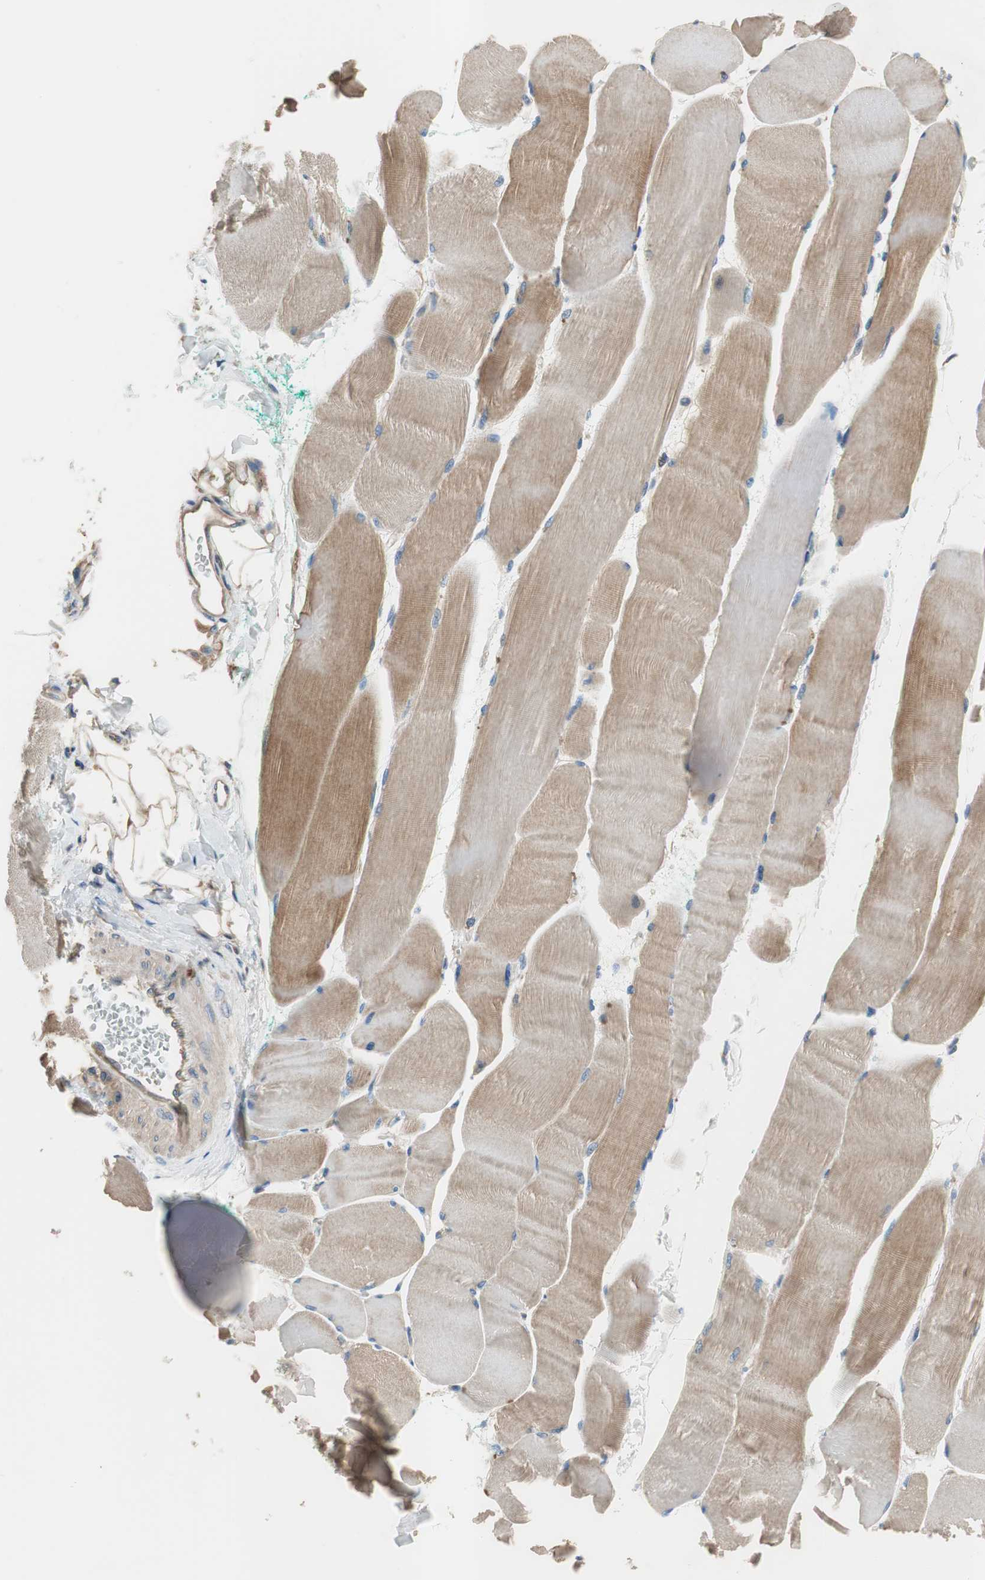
{"staining": {"intensity": "moderate", "quantity": "25%-75%", "location": "cytoplasmic/membranous"}, "tissue": "skeletal muscle", "cell_type": "Myocytes", "image_type": "normal", "snomed": [{"axis": "morphology", "description": "Normal tissue, NOS"}, {"axis": "morphology", "description": "Squamous cell carcinoma, NOS"}, {"axis": "topography", "description": "Skeletal muscle"}], "caption": "Protein staining reveals moderate cytoplasmic/membranous staining in approximately 25%-75% of myocytes in unremarkable skeletal muscle.", "gene": "CALML3", "patient": {"sex": "male", "age": 51}}